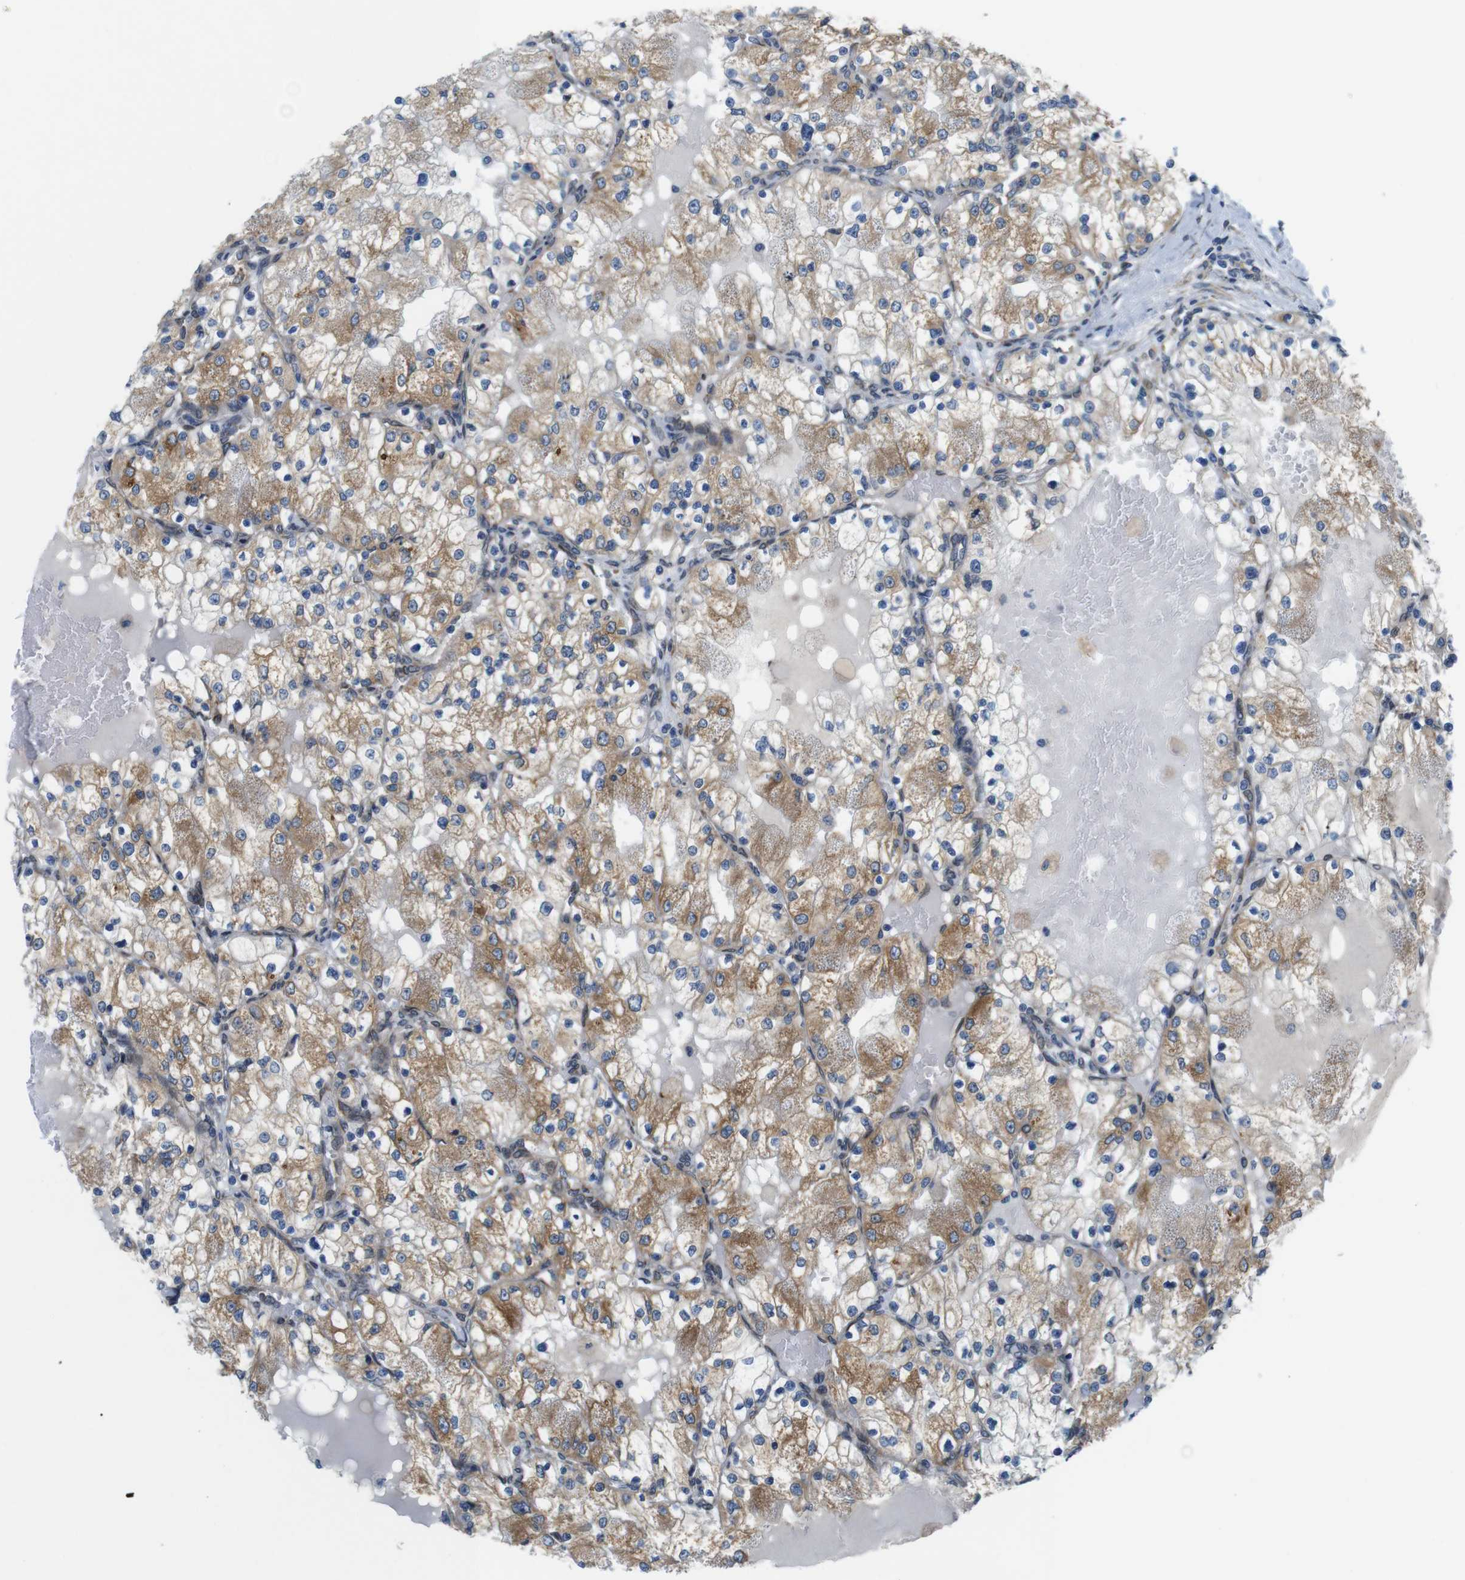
{"staining": {"intensity": "moderate", "quantity": ">75%", "location": "cytoplasmic/membranous"}, "tissue": "renal cancer", "cell_type": "Tumor cells", "image_type": "cancer", "snomed": [{"axis": "morphology", "description": "Adenocarcinoma, NOS"}, {"axis": "topography", "description": "Kidney"}], "caption": "A high-resolution image shows immunohistochemistry staining of renal adenocarcinoma, which displays moderate cytoplasmic/membranous expression in approximately >75% of tumor cells.", "gene": "HACD3", "patient": {"sex": "male", "age": 68}}